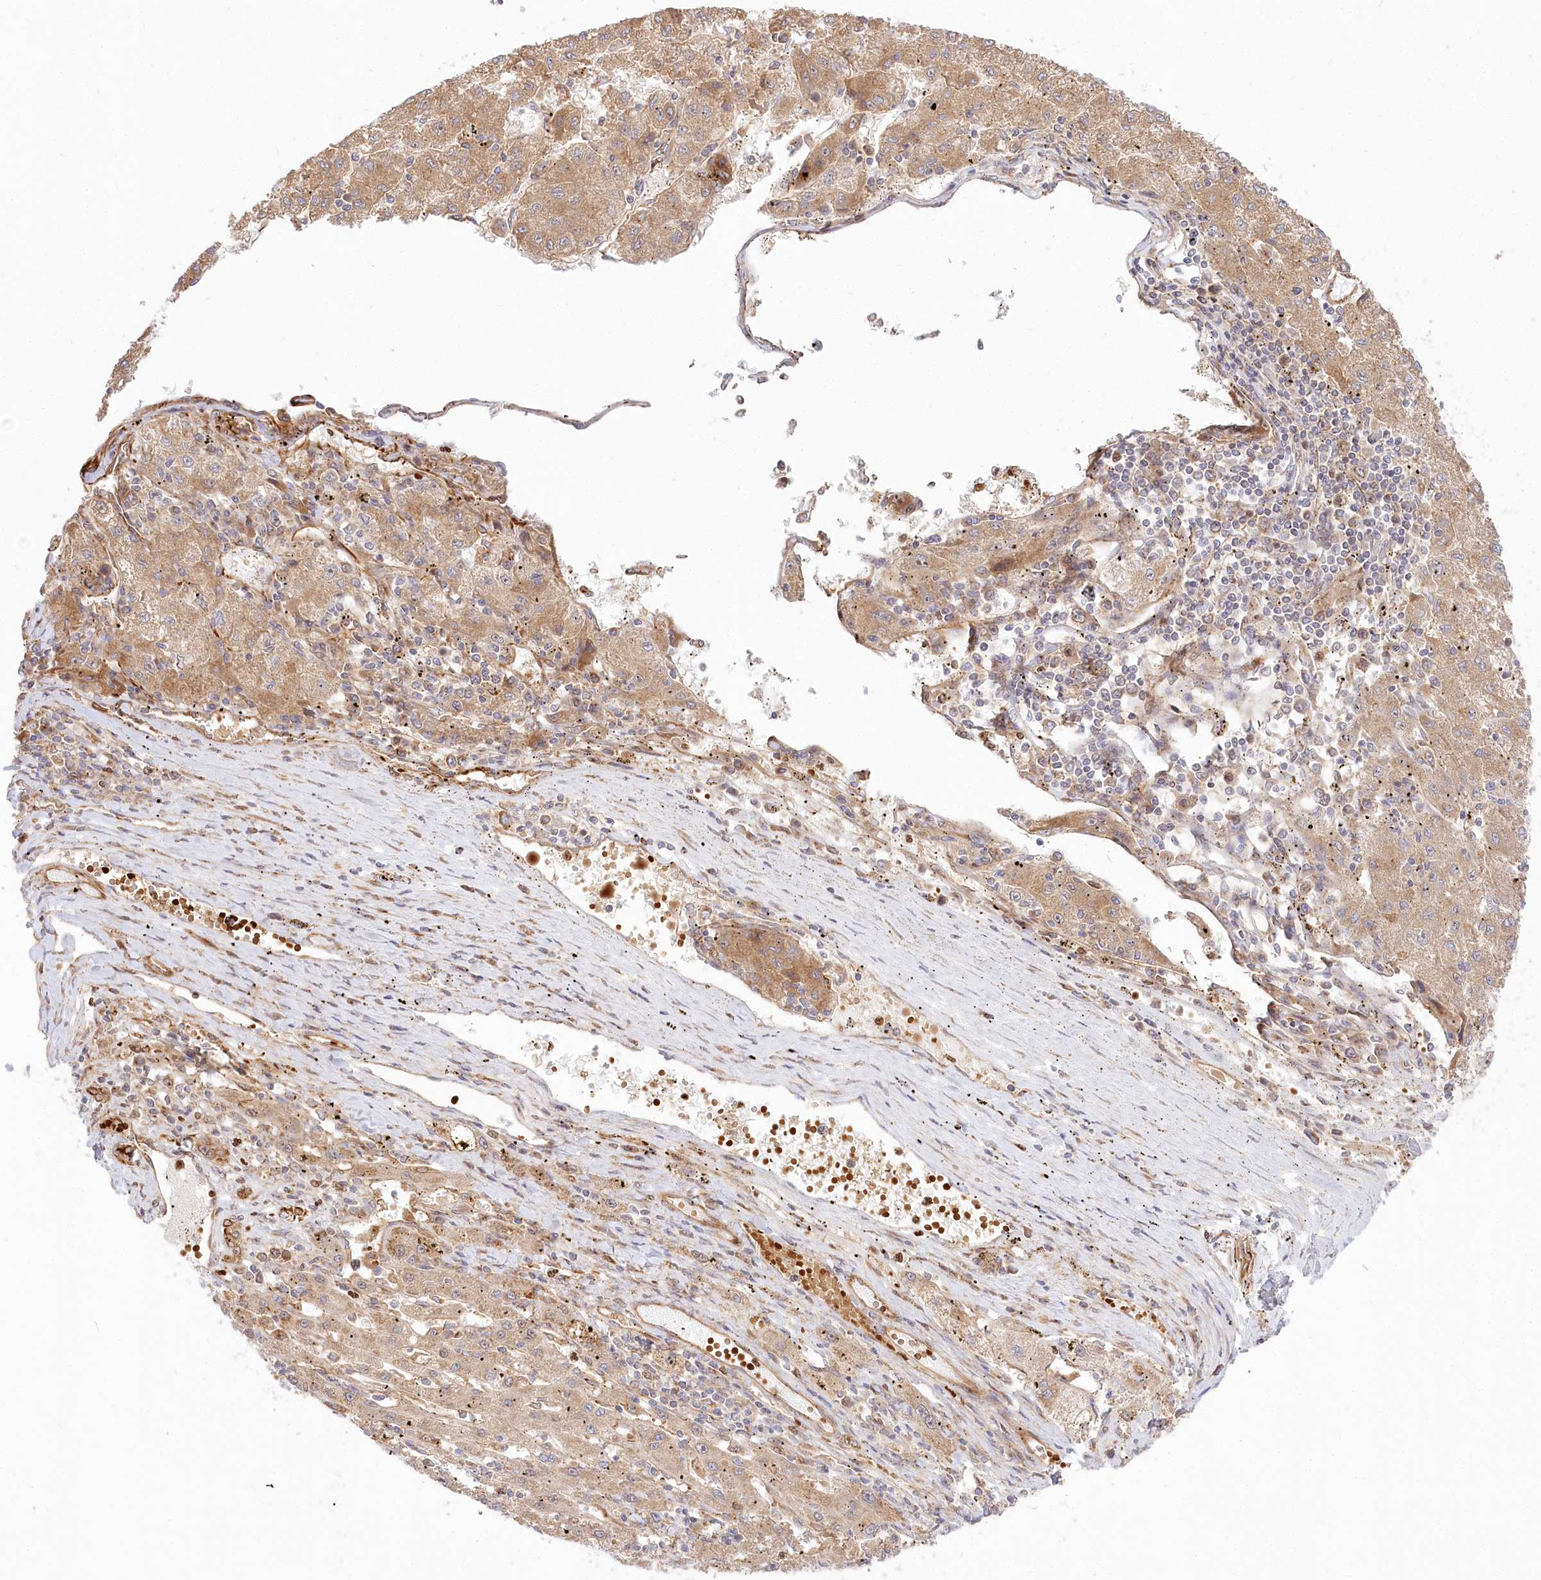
{"staining": {"intensity": "moderate", "quantity": ">75%", "location": "cytoplasmic/membranous"}, "tissue": "liver cancer", "cell_type": "Tumor cells", "image_type": "cancer", "snomed": [{"axis": "morphology", "description": "Carcinoma, Hepatocellular, NOS"}, {"axis": "topography", "description": "Liver"}], "caption": "High-magnification brightfield microscopy of hepatocellular carcinoma (liver) stained with DAB (3,3'-diaminobenzidine) (brown) and counterstained with hematoxylin (blue). tumor cells exhibit moderate cytoplasmic/membranous positivity is appreciated in approximately>75% of cells. (Brightfield microscopy of DAB IHC at high magnification).", "gene": "COMMD3", "patient": {"sex": "male", "age": 72}}